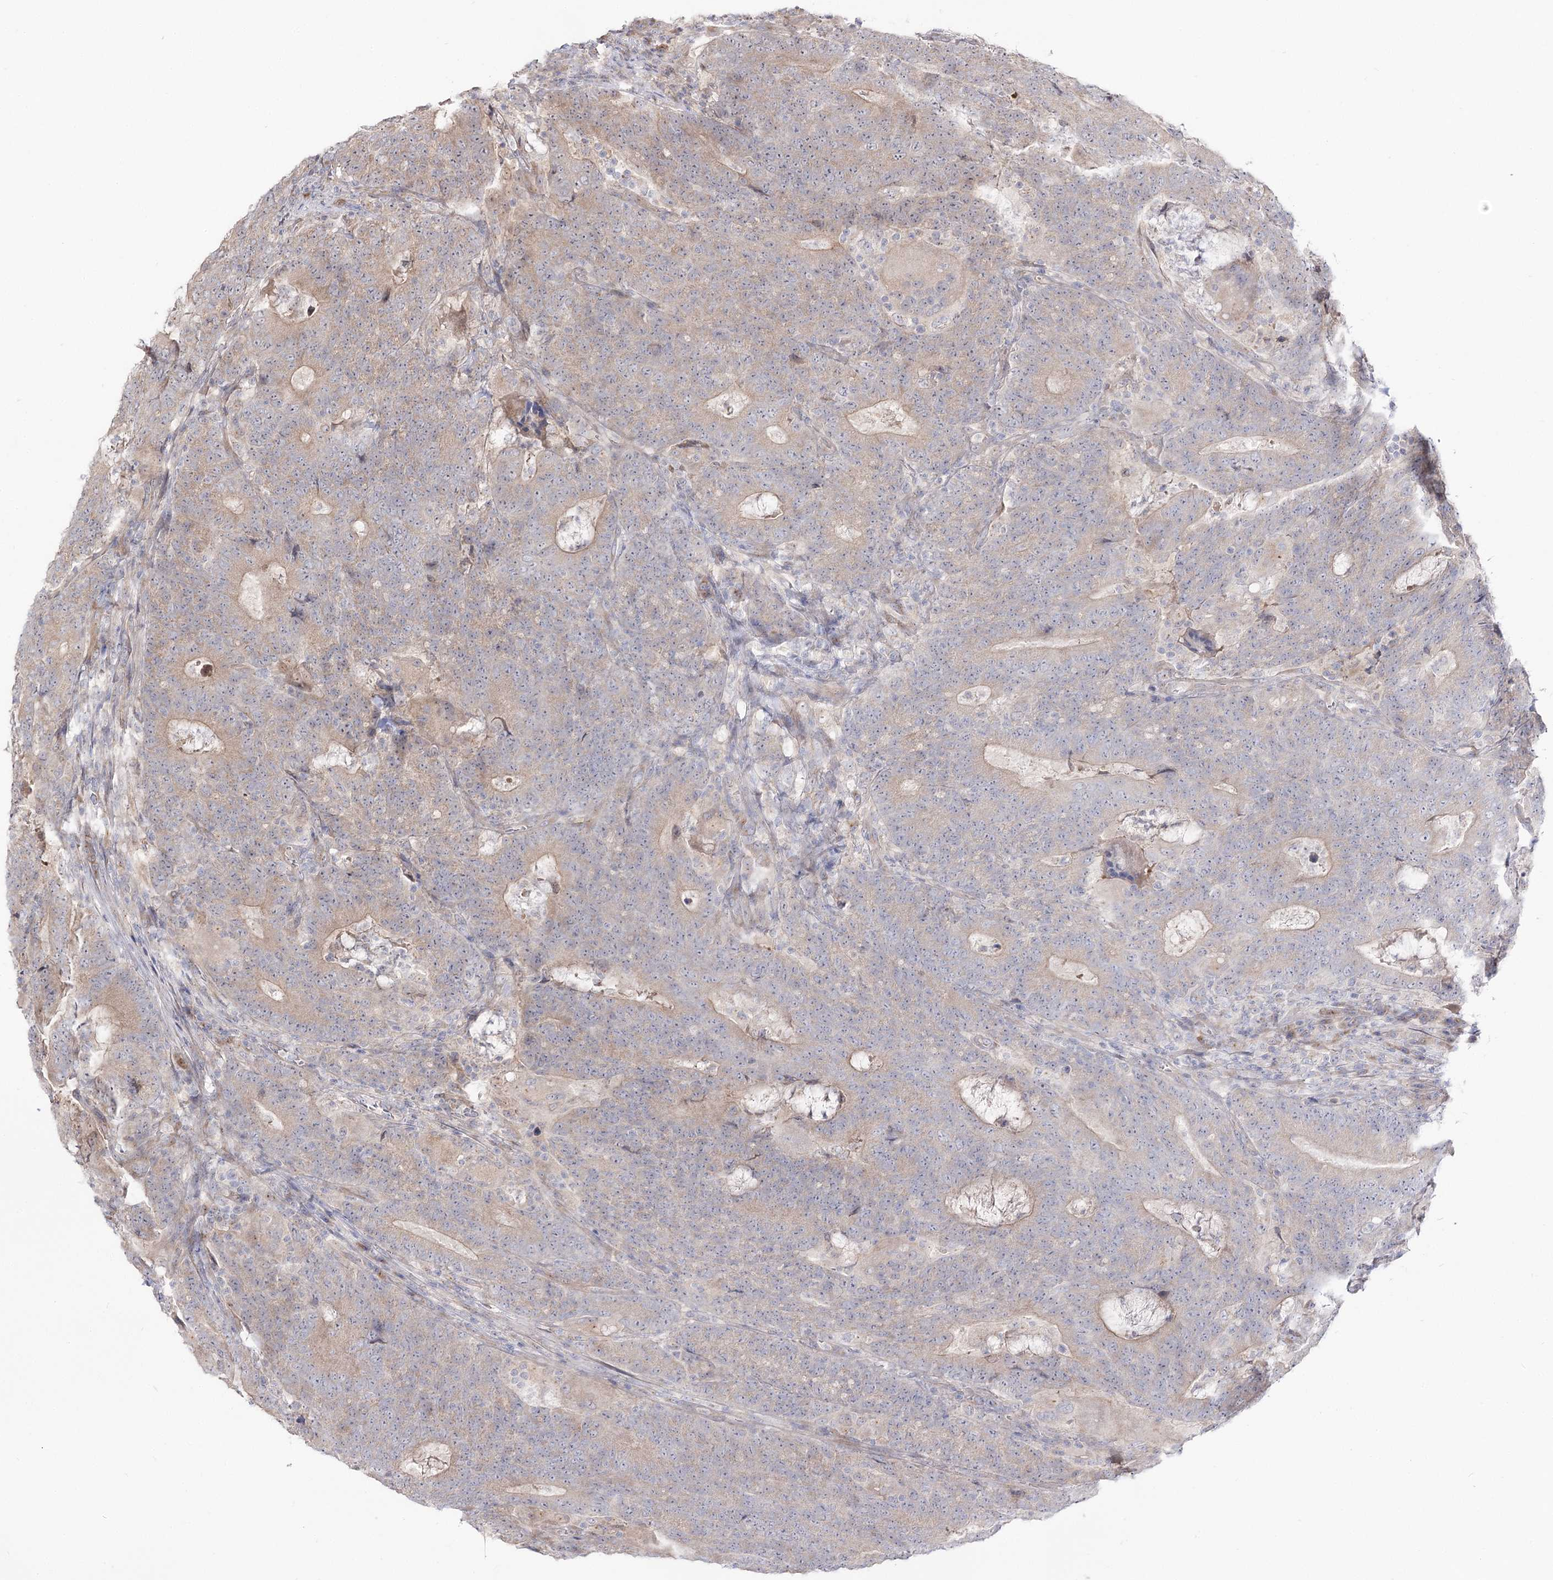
{"staining": {"intensity": "moderate", "quantity": "<25%", "location": "cytoplasmic/membranous"}, "tissue": "colorectal cancer", "cell_type": "Tumor cells", "image_type": "cancer", "snomed": [{"axis": "morphology", "description": "Normal tissue, NOS"}, {"axis": "morphology", "description": "Adenocarcinoma, NOS"}, {"axis": "topography", "description": "Colon"}], "caption": "Brown immunohistochemical staining in human colorectal adenocarcinoma exhibits moderate cytoplasmic/membranous expression in about <25% of tumor cells.", "gene": "C11orf80", "patient": {"sex": "female", "age": 75}}